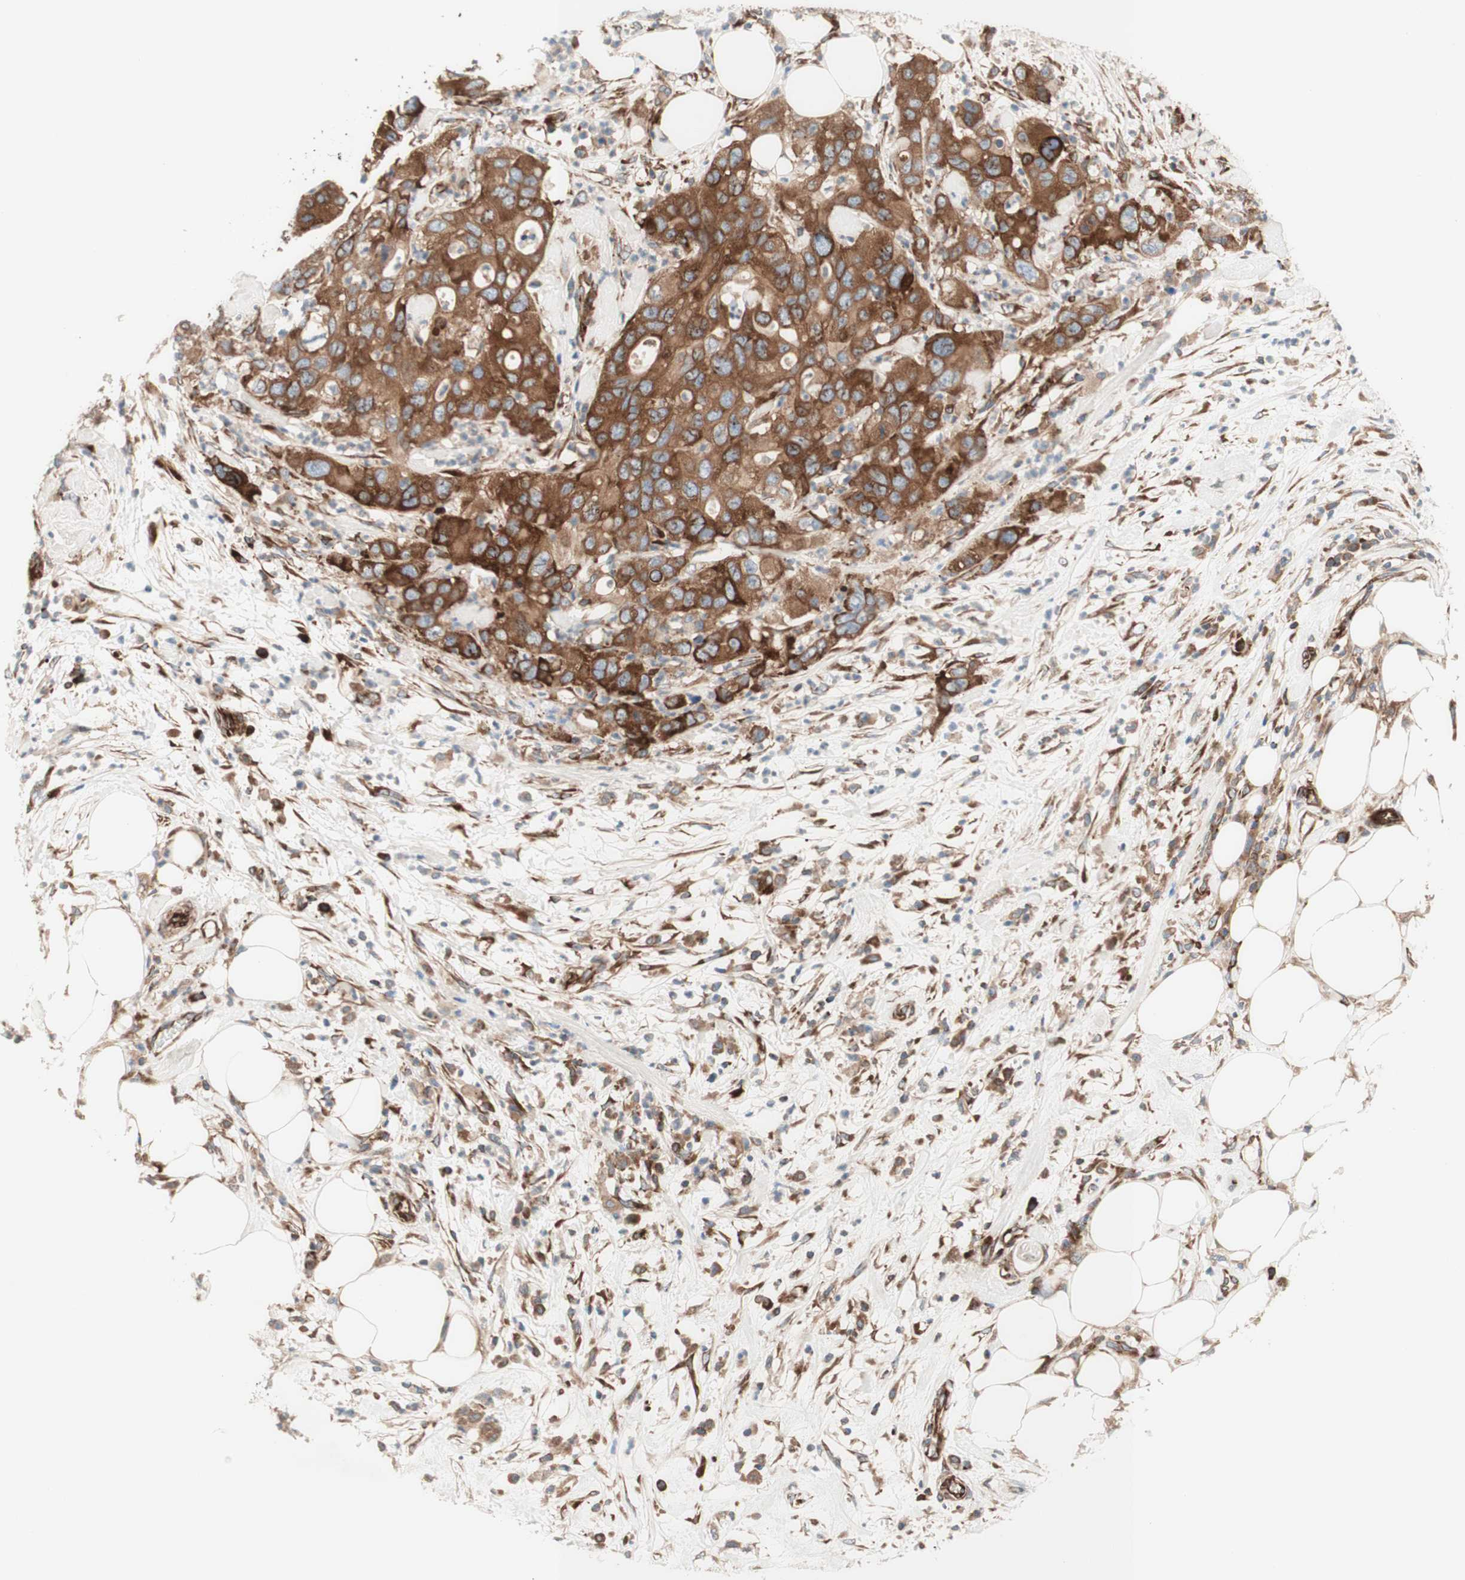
{"staining": {"intensity": "moderate", "quantity": ">75%", "location": "cytoplasmic/membranous"}, "tissue": "pancreatic cancer", "cell_type": "Tumor cells", "image_type": "cancer", "snomed": [{"axis": "morphology", "description": "Adenocarcinoma, NOS"}, {"axis": "topography", "description": "Pancreas"}], "caption": "Brown immunohistochemical staining in human adenocarcinoma (pancreatic) shows moderate cytoplasmic/membranous expression in about >75% of tumor cells. Immunohistochemistry (ihc) stains the protein in brown and the nuclei are stained blue.", "gene": "CCN4", "patient": {"sex": "female", "age": 71}}